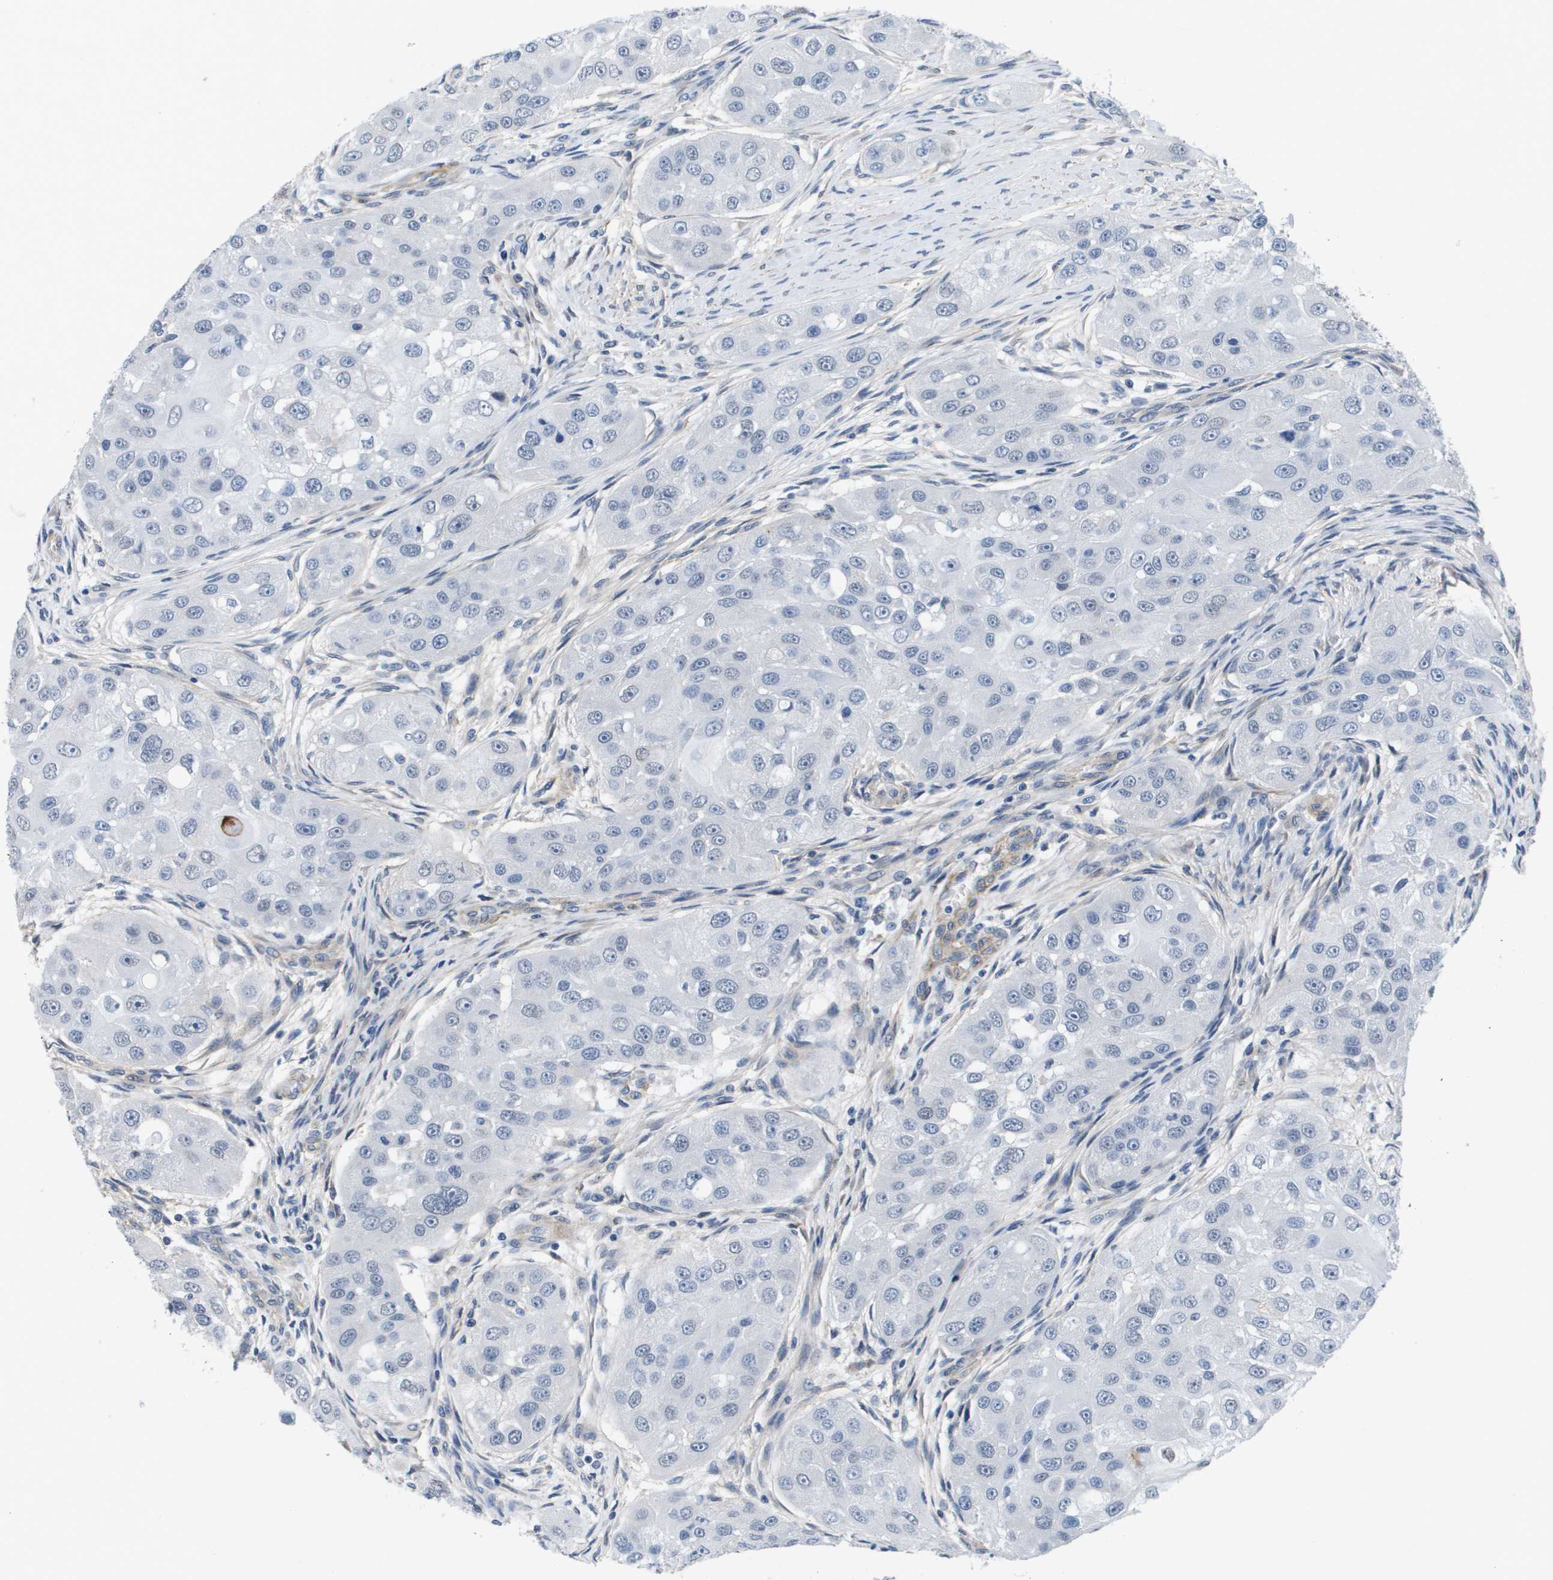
{"staining": {"intensity": "negative", "quantity": "none", "location": "none"}, "tissue": "head and neck cancer", "cell_type": "Tumor cells", "image_type": "cancer", "snomed": [{"axis": "morphology", "description": "Normal tissue, NOS"}, {"axis": "morphology", "description": "Squamous cell carcinoma, NOS"}, {"axis": "topography", "description": "Skeletal muscle"}, {"axis": "topography", "description": "Head-Neck"}], "caption": "DAB (3,3'-diaminobenzidine) immunohistochemical staining of head and neck cancer reveals no significant staining in tumor cells.", "gene": "LPP", "patient": {"sex": "male", "age": 51}}